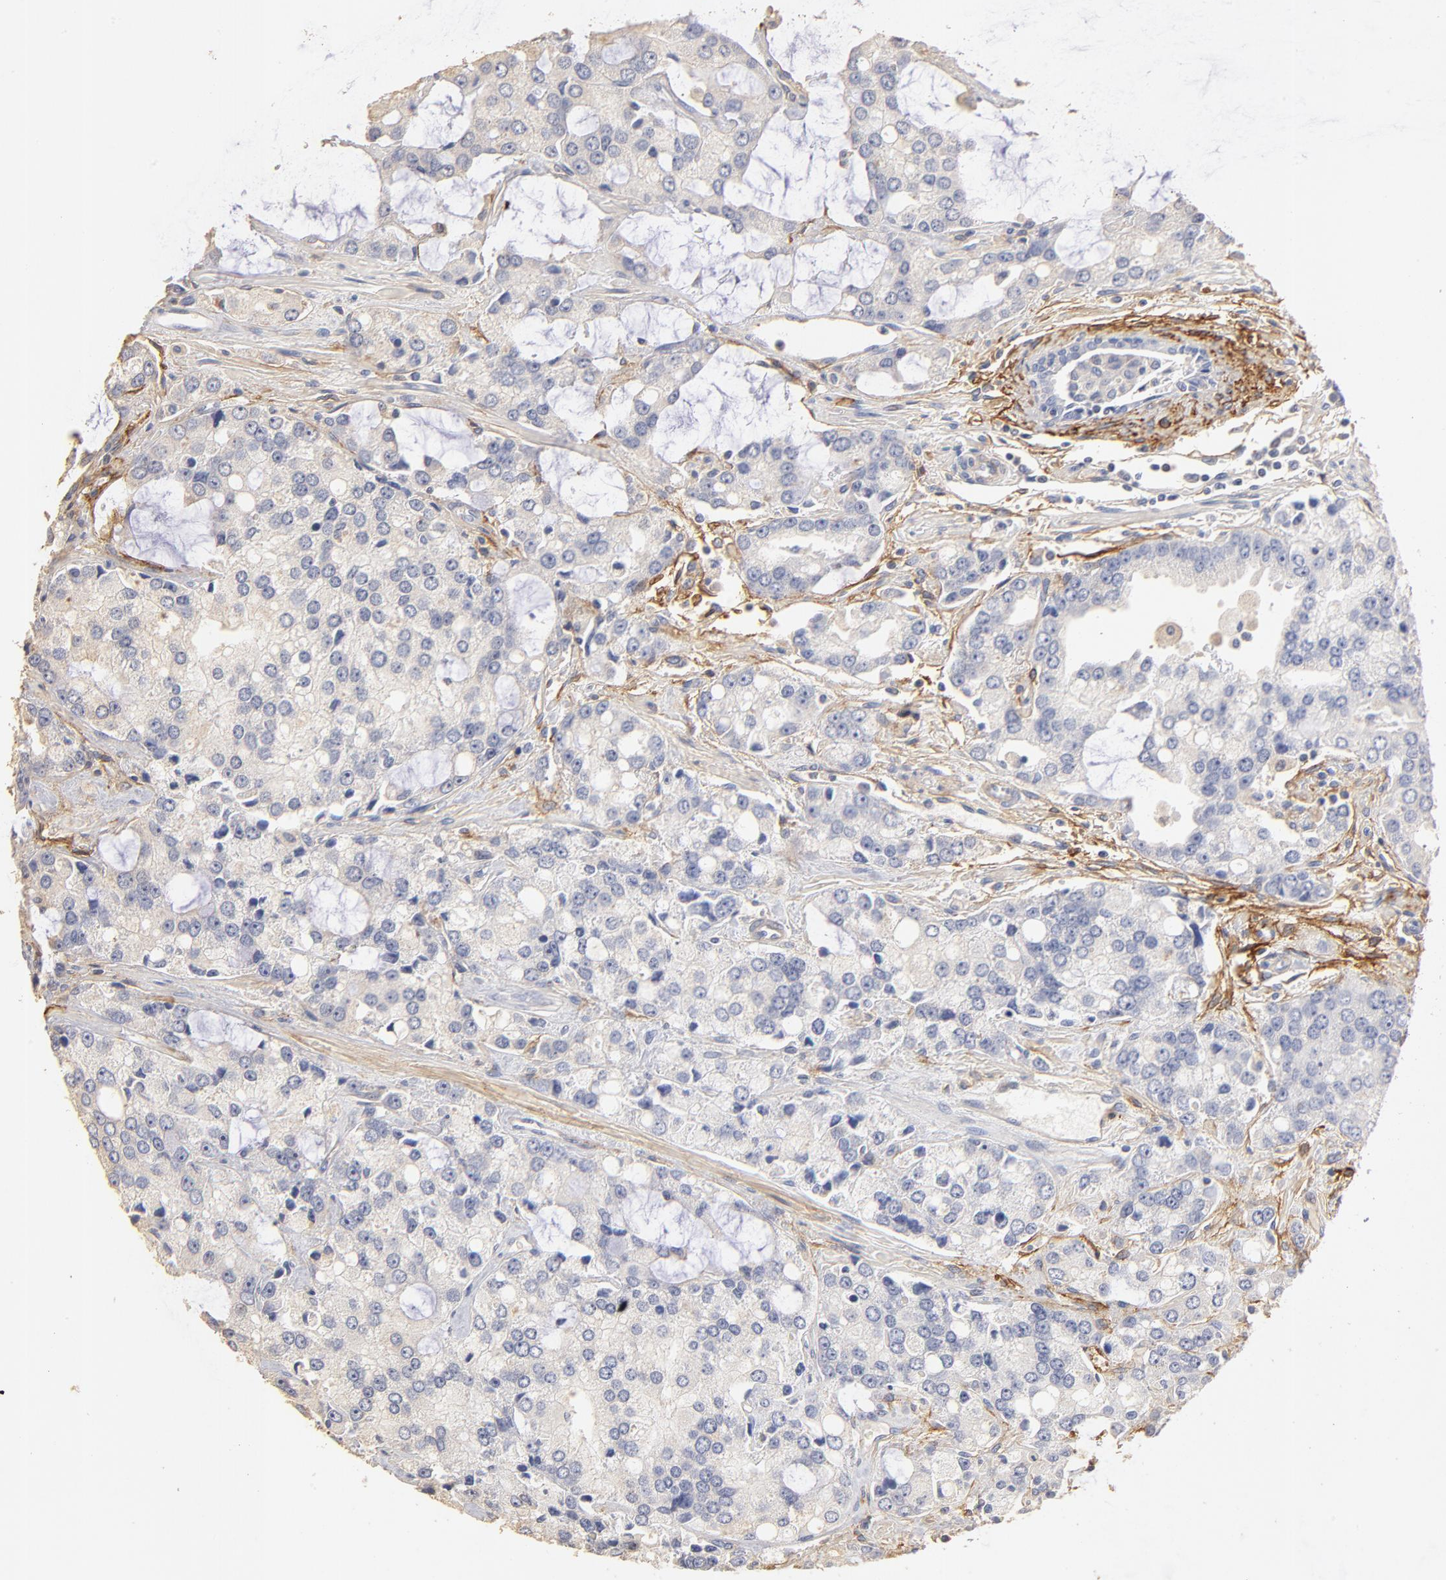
{"staining": {"intensity": "negative", "quantity": "none", "location": "none"}, "tissue": "prostate cancer", "cell_type": "Tumor cells", "image_type": "cancer", "snomed": [{"axis": "morphology", "description": "Adenocarcinoma, High grade"}, {"axis": "topography", "description": "Prostate"}], "caption": "Immunohistochemical staining of prostate cancer (adenocarcinoma (high-grade)) demonstrates no significant positivity in tumor cells. (Stains: DAB immunohistochemistry with hematoxylin counter stain, Microscopy: brightfield microscopy at high magnification).", "gene": "ITGA8", "patient": {"sex": "male", "age": 67}}